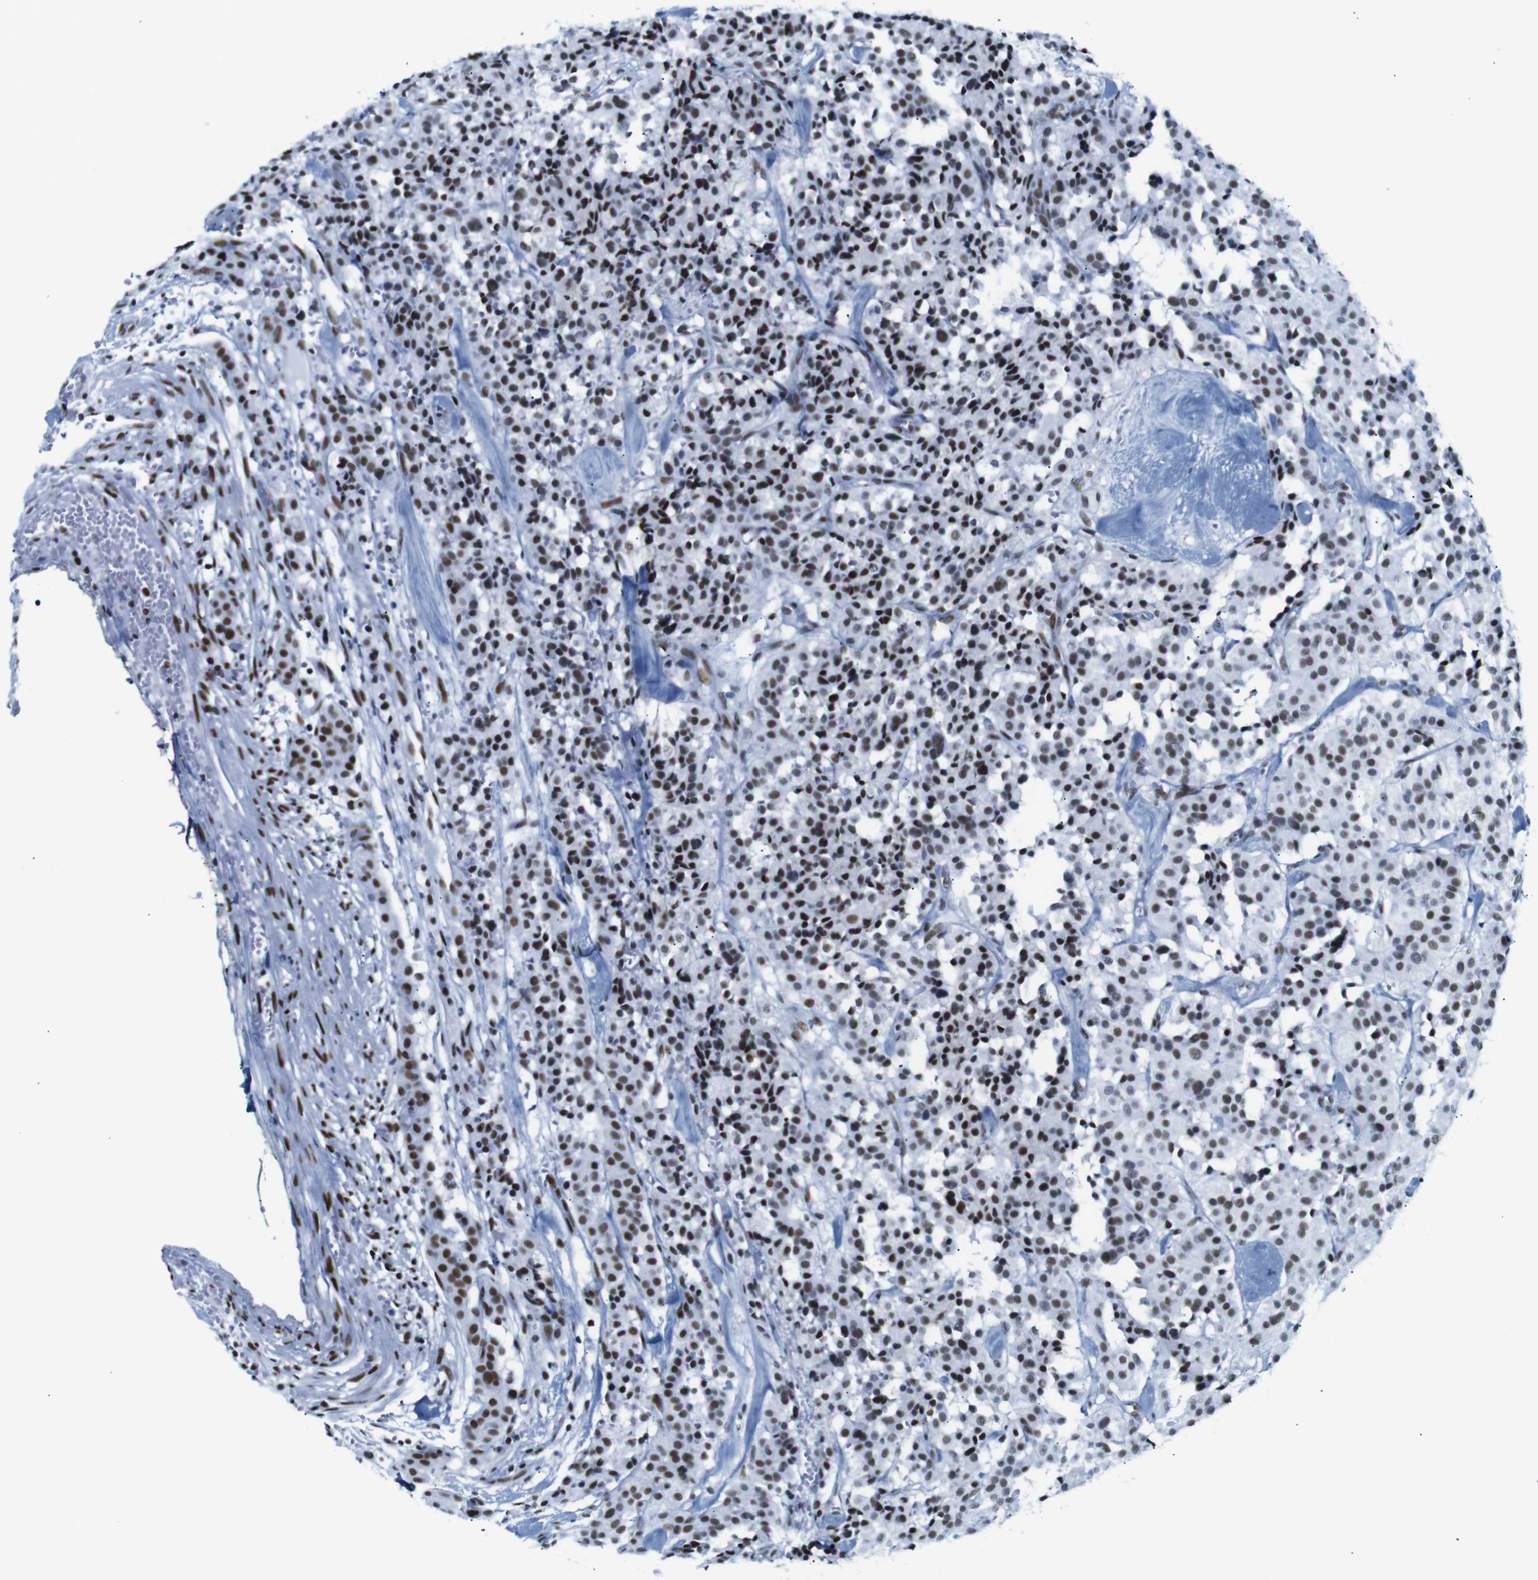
{"staining": {"intensity": "strong", "quantity": ">75%", "location": "nuclear"}, "tissue": "carcinoid", "cell_type": "Tumor cells", "image_type": "cancer", "snomed": [{"axis": "morphology", "description": "Carcinoid, malignant, NOS"}, {"axis": "topography", "description": "Lung"}], "caption": "Immunohistochemistry (IHC) staining of carcinoid, which shows high levels of strong nuclear staining in about >75% of tumor cells indicating strong nuclear protein staining. The staining was performed using DAB (3,3'-diaminobenzidine) (brown) for protein detection and nuclei were counterstained in hematoxylin (blue).", "gene": "TRA2B", "patient": {"sex": "male", "age": 30}}